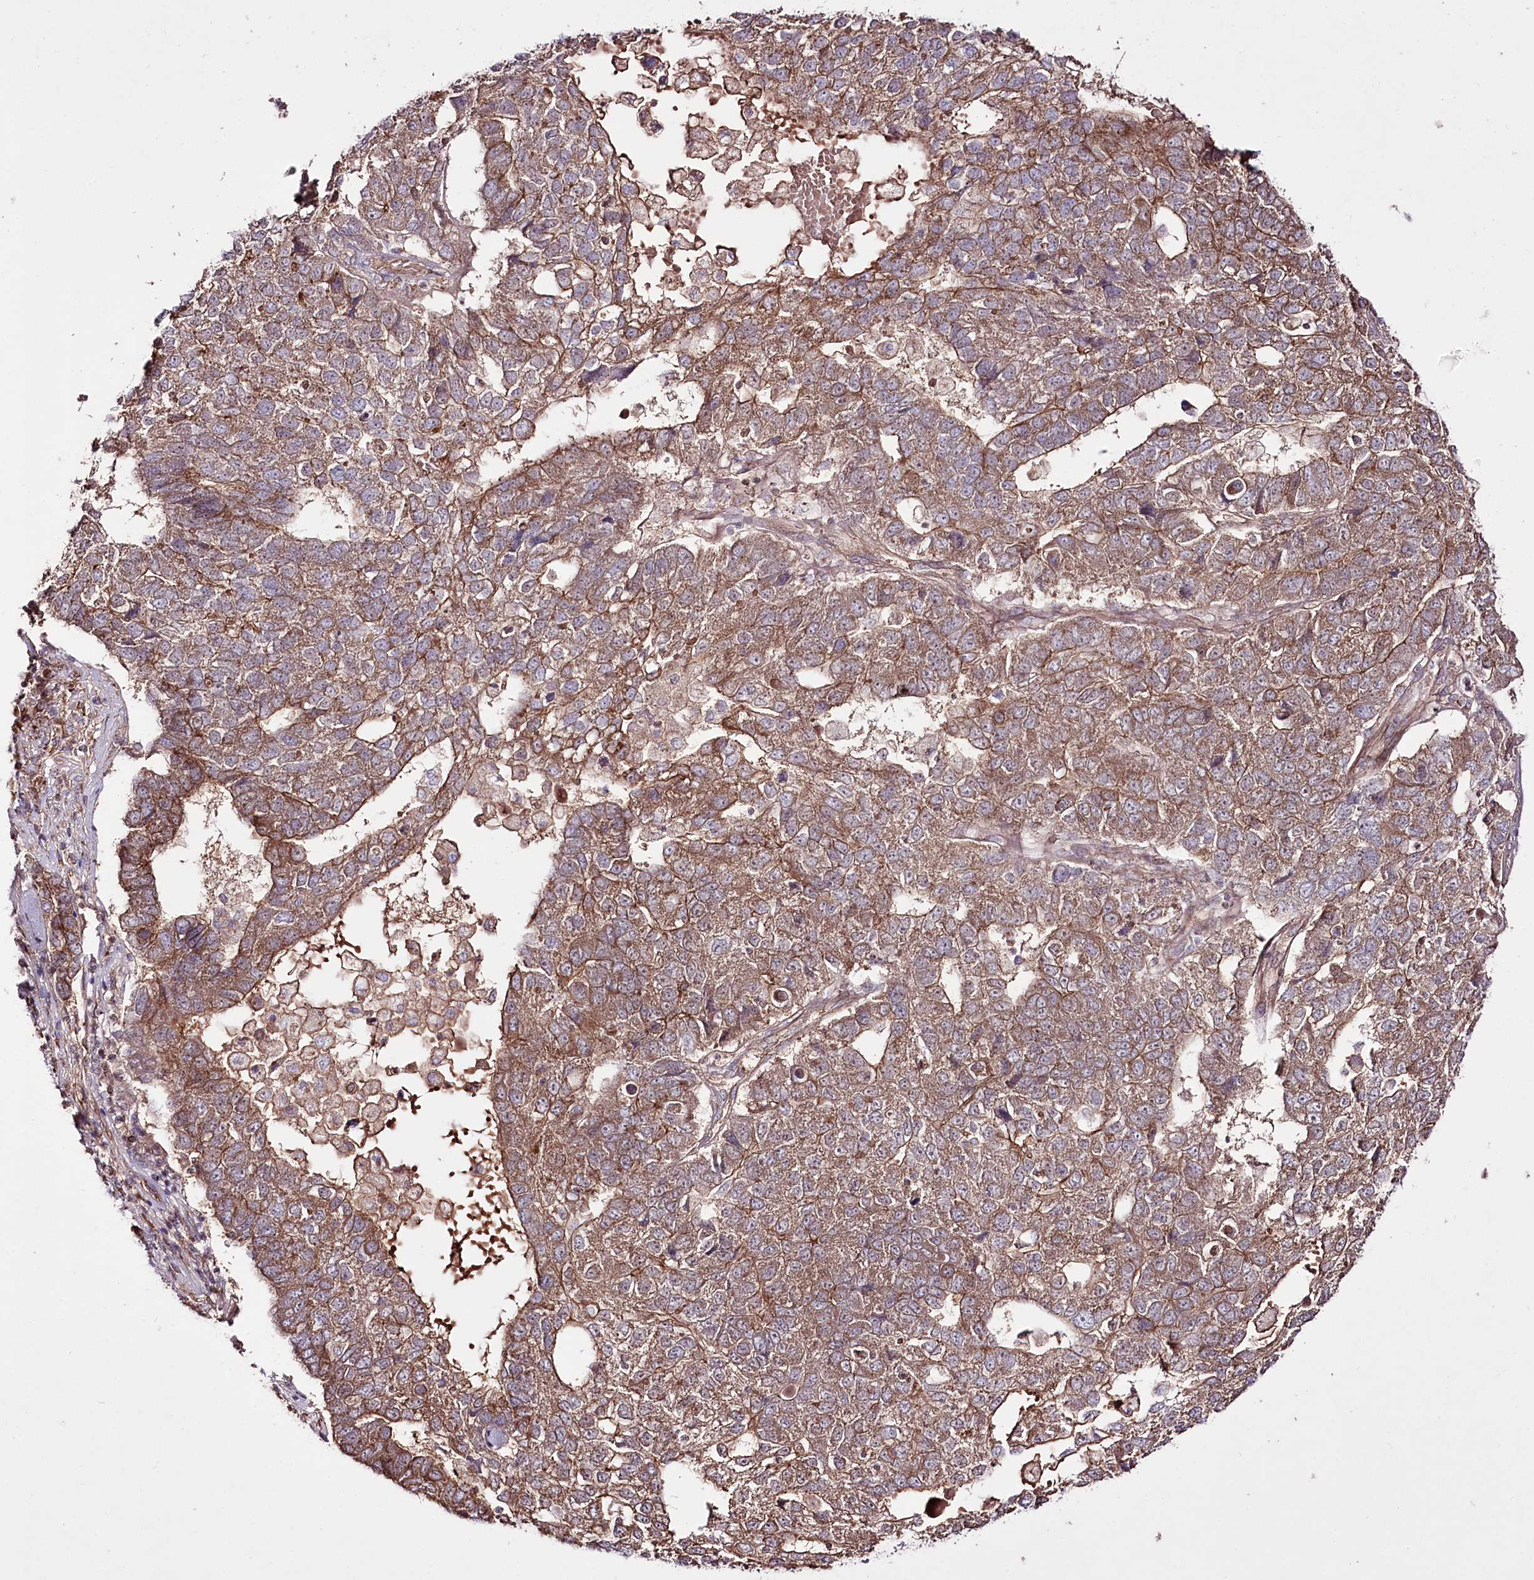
{"staining": {"intensity": "moderate", "quantity": ">75%", "location": "cytoplasmic/membranous"}, "tissue": "pancreatic cancer", "cell_type": "Tumor cells", "image_type": "cancer", "snomed": [{"axis": "morphology", "description": "Adenocarcinoma, NOS"}, {"axis": "topography", "description": "Pancreas"}], "caption": "Protein positivity by immunohistochemistry demonstrates moderate cytoplasmic/membranous positivity in about >75% of tumor cells in pancreatic cancer.", "gene": "REXO2", "patient": {"sex": "female", "age": 61}}